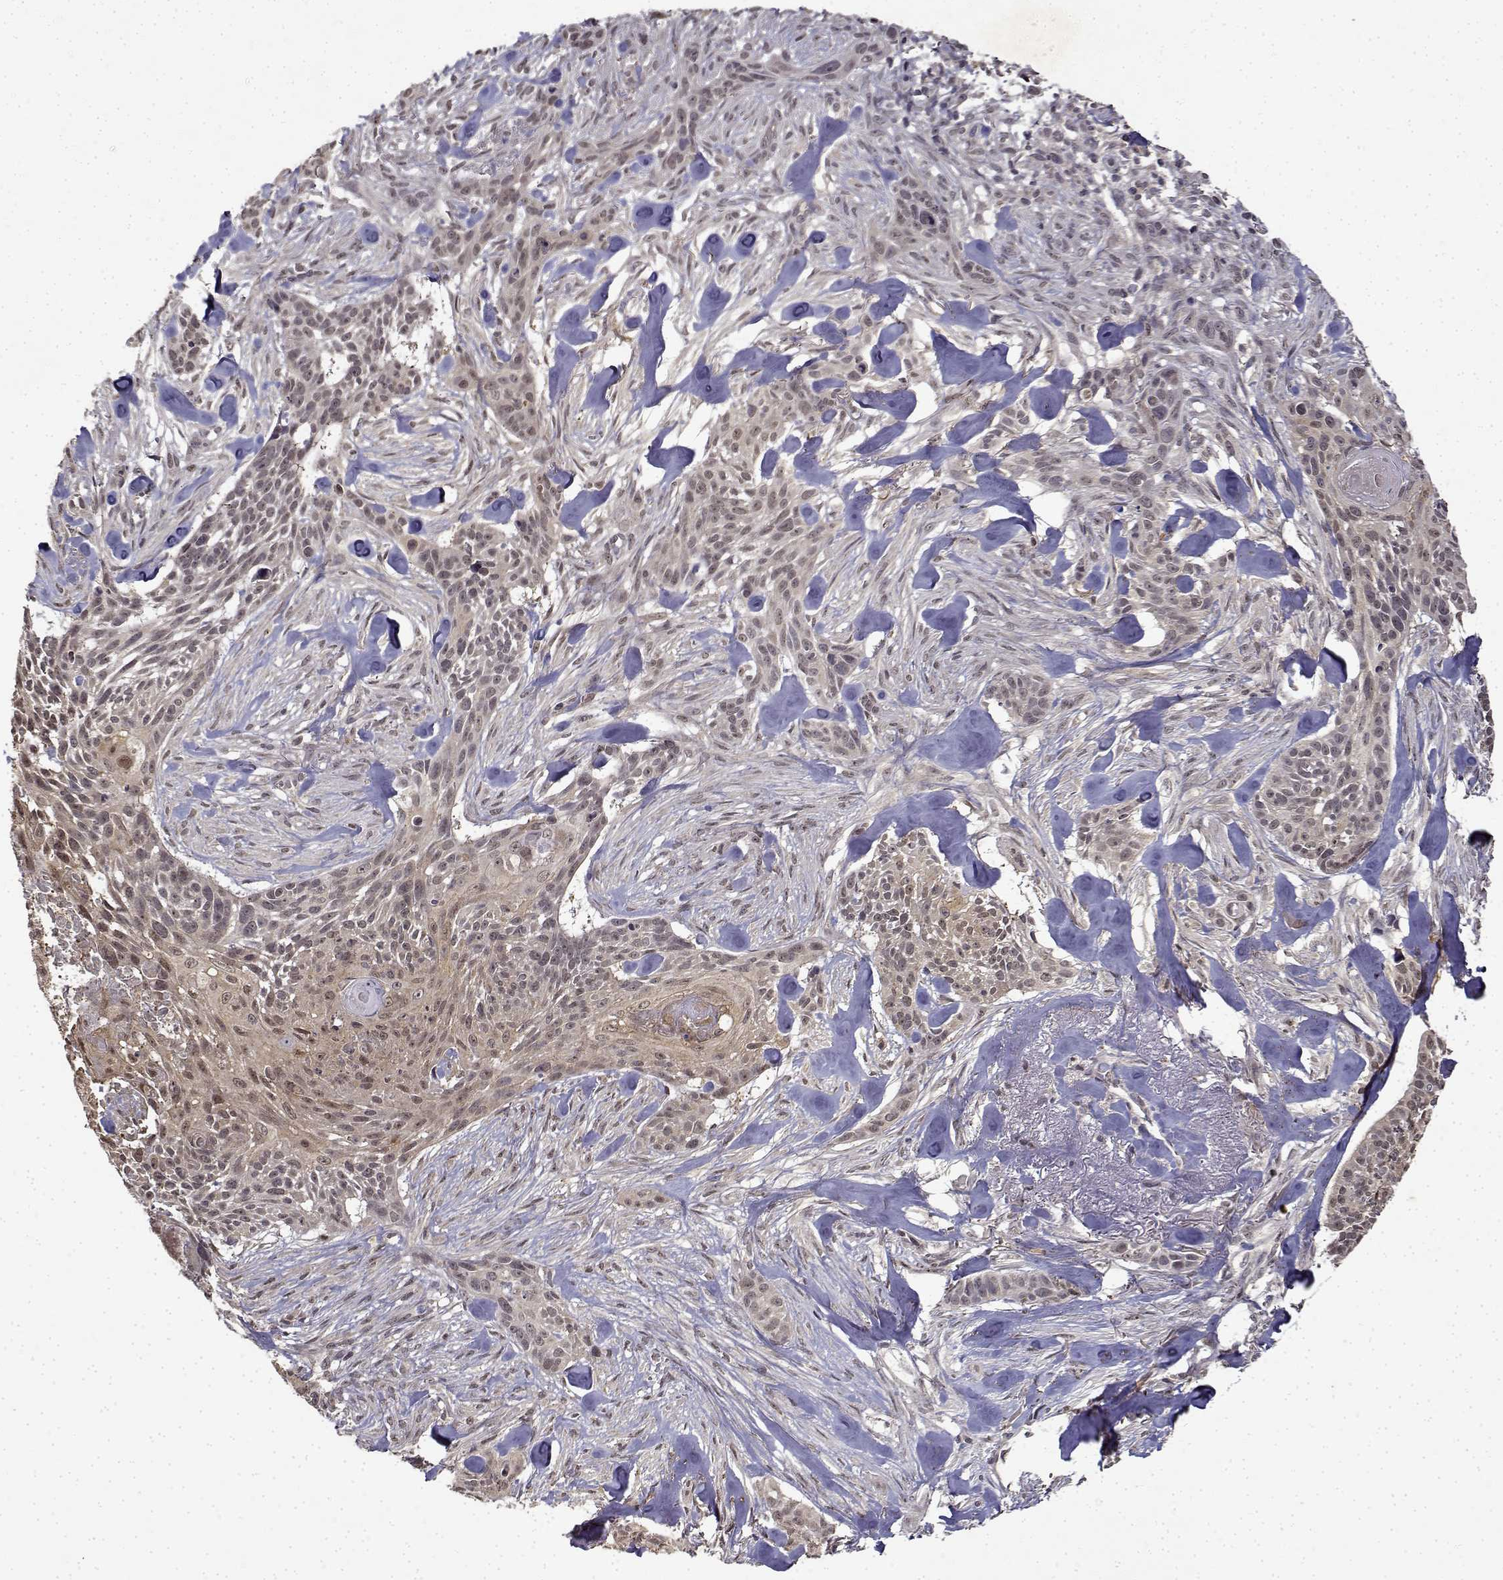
{"staining": {"intensity": "weak", "quantity": "25%-75%", "location": "cytoplasmic/membranous"}, "tissue": "skin cancer", "cell_type": "Tumor cells", "image_type": "cancer", "snomed": [{"axis": "morphology", "description": "Basal cell carcinoma"}, {"axis": "topography", "description": "Skin"}], "caption": "DAB (3,3'-diaminobenzidine) immunohistochemical staining of skin cancer reveals weak cytoplasmic/membranous protein expression in approximately 25%-75% of tumor cells.", "gene": "BDNF", "patient": {"sex": "male", "age": 87}}